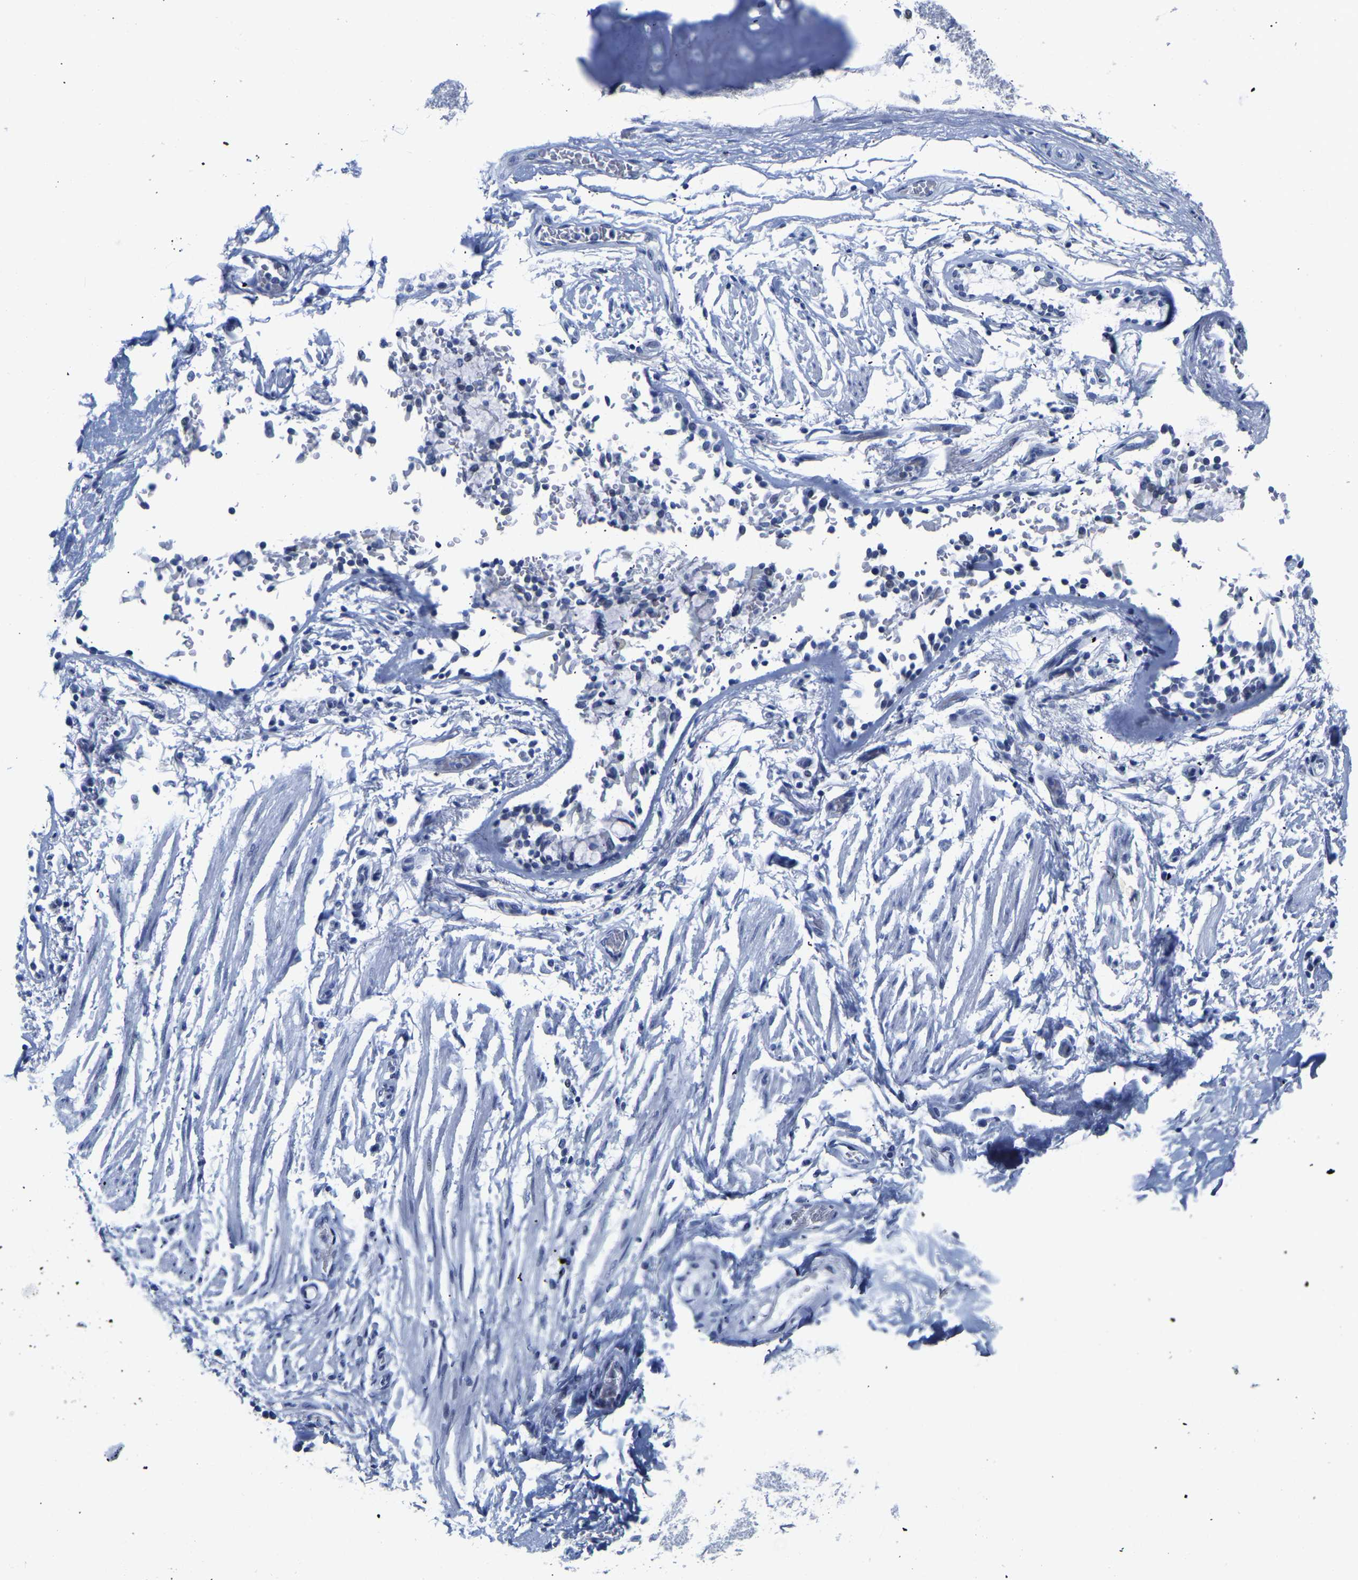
{"staining": {"intensity": "negative", "quantity": "none", "location": "none"}, "tissue": "adipose tissue", "cell_type": "Adipocytes", "image_type": "normal", "snomed": [{"axis": "morphology", "description": "Normal tissue, NOS"}, {"axis": "topography", "description": "Cartilage tissue"}, {"axis": "topography", "description": "Lung"}], "caption": "Adipose tissue was stained to show a protein in brown. There is no significant expression in adipocytes. (DAB (3,3'-diaminobenzidine) immunohistochemistry (IHC), high magnification).", "gene": "UPK3A", "patient": {"sex": "female", "age": 77}}